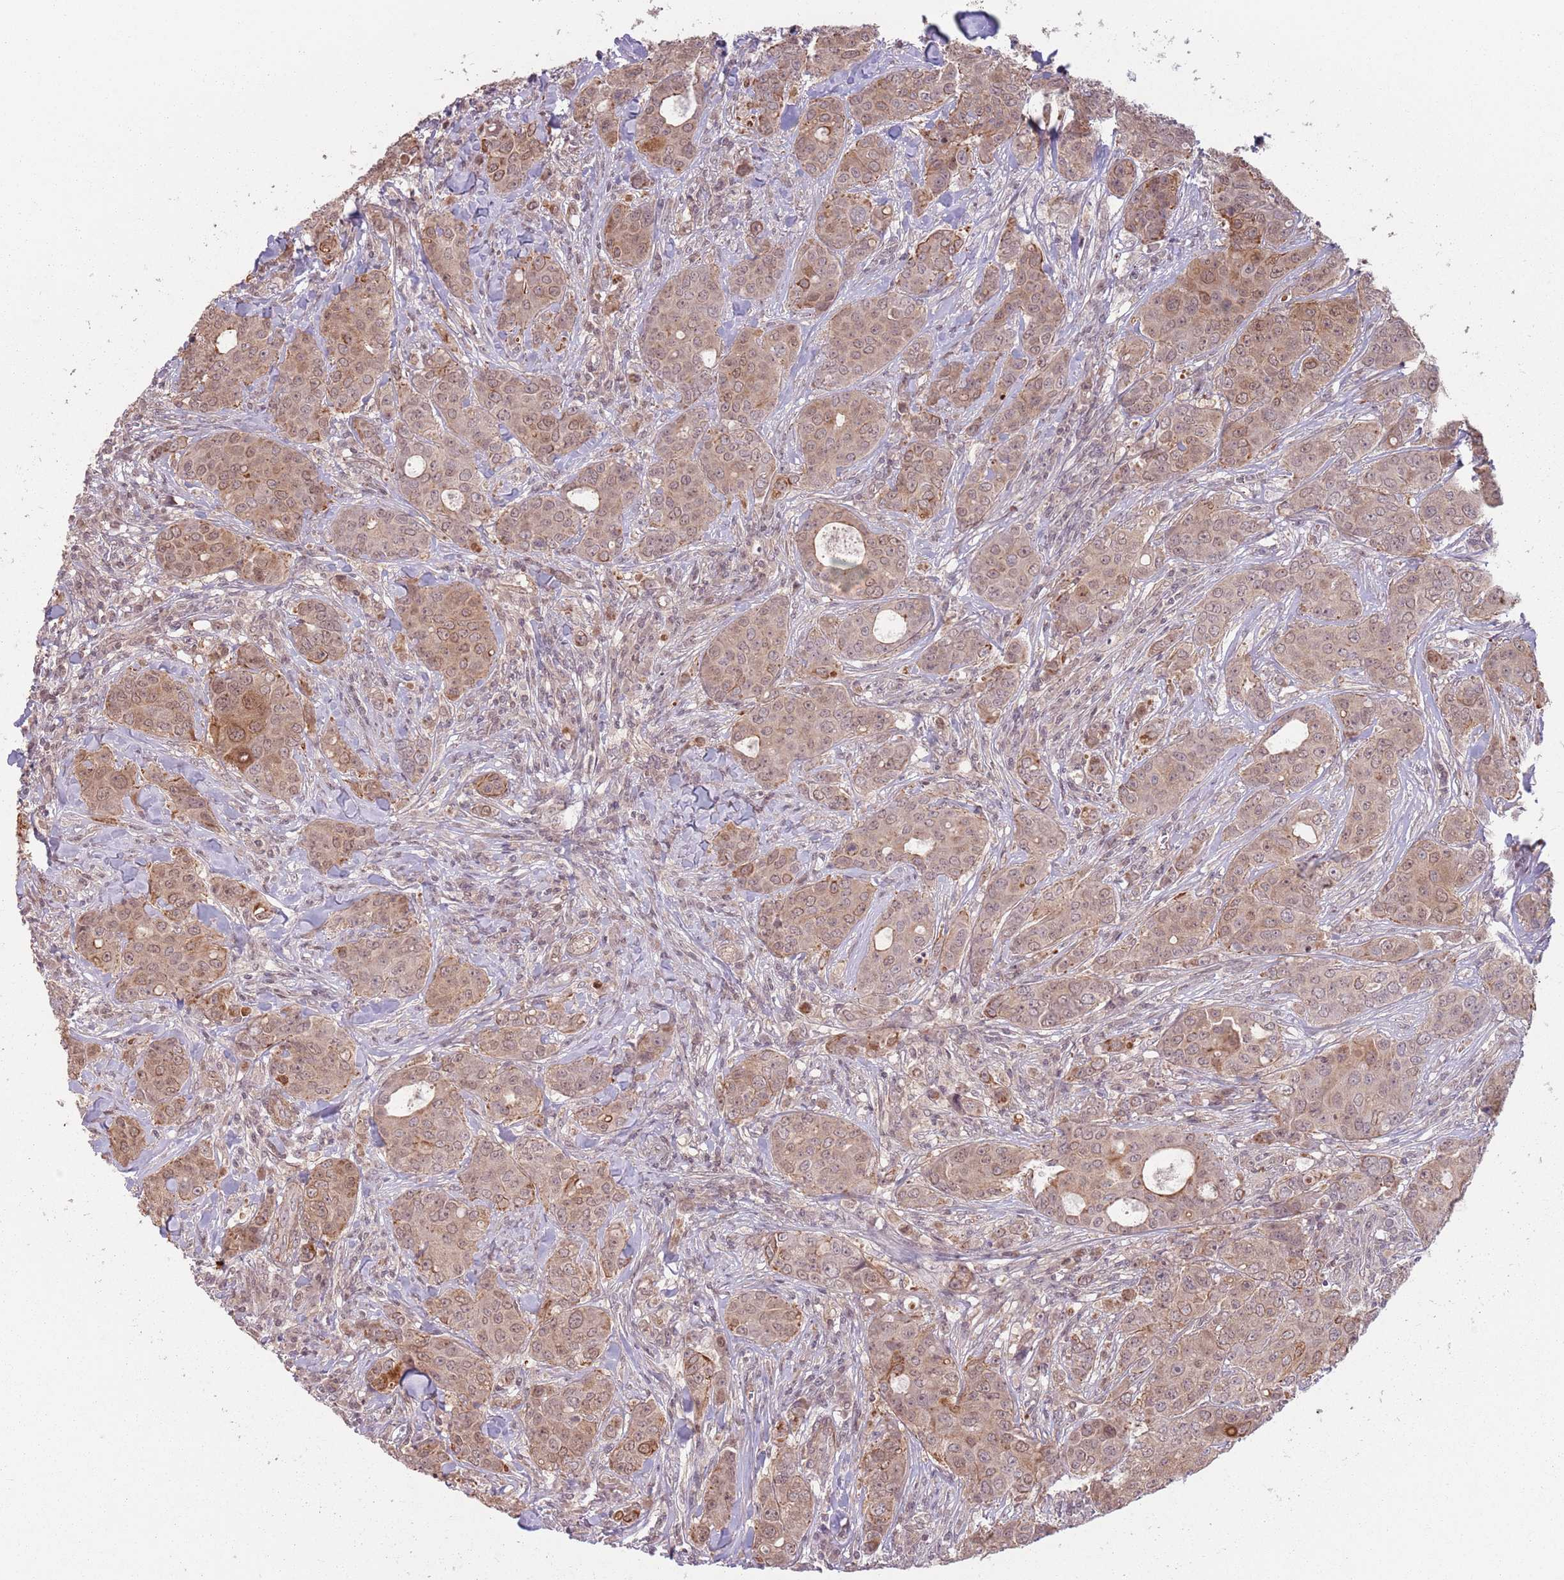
{"staining": {"intensity": "moderate", "quantity": "25%-75%", "location": "cytoplasmic/membranous"}, "tissue": "breast cancer", "cell_type": "Tumor cells", "image_type": "cancer", "snomed": [{"axis": "morphology", "description": "Duct carcinoma"}, {"axis": "topography", "description": "Breast"}], "caption": "Human infiltrating ductal carcinoma (breast) stained for a protein (brown) displays moderate cytoplasmic/membranous positive expression in about 25%-75% of tumor cells.", "gene": "CCDC154", "patient": {"sex": "female", "age": 43}}